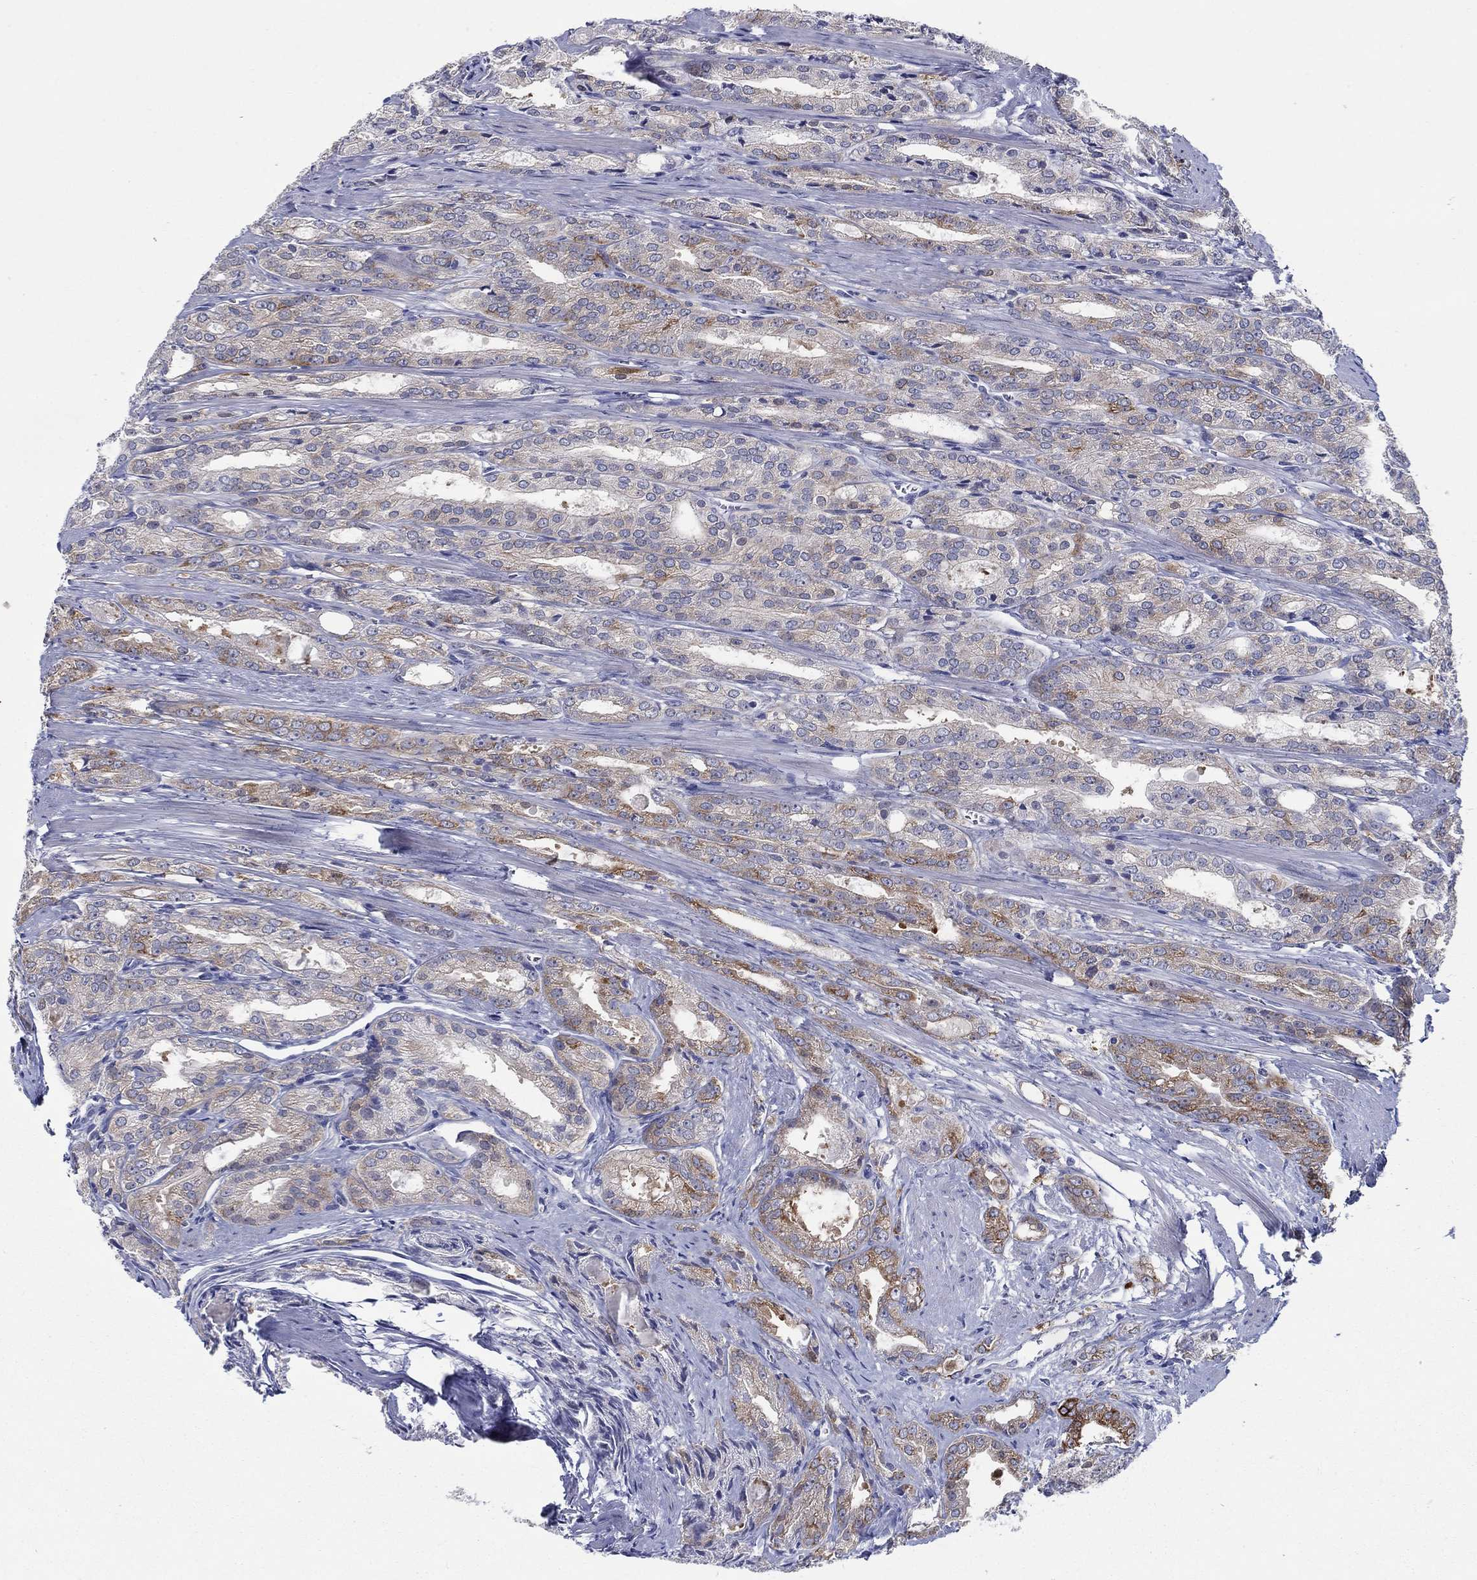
{"staining": {"intensity": "moderate", "quantity": "25%-75%", "location": "cytoplasmic/membranous"}, "tissue": "prostate cancer", "cell_type": "Tumor cells", "image_type": "cancer", "snomed": [{"axis": "morphology", "description": "Adenocarcinoma, NOS"}, {"axis": "morphology", "description": "Adenocarcinoma, High grade"}, {"axis": "topography", "description": "Prostate"}], "caption": "This photomicrograph exhibits prostate cancer stained with immunohistochemistry (IHC) to label a protein in brown. The cytoplasmic/membranous of tumor cells show moderate positivity for the protein. Nuclei are counter-stained blue.", "gene": "RAP1GAP", "patient": {"sex": "male", "age": 70}}